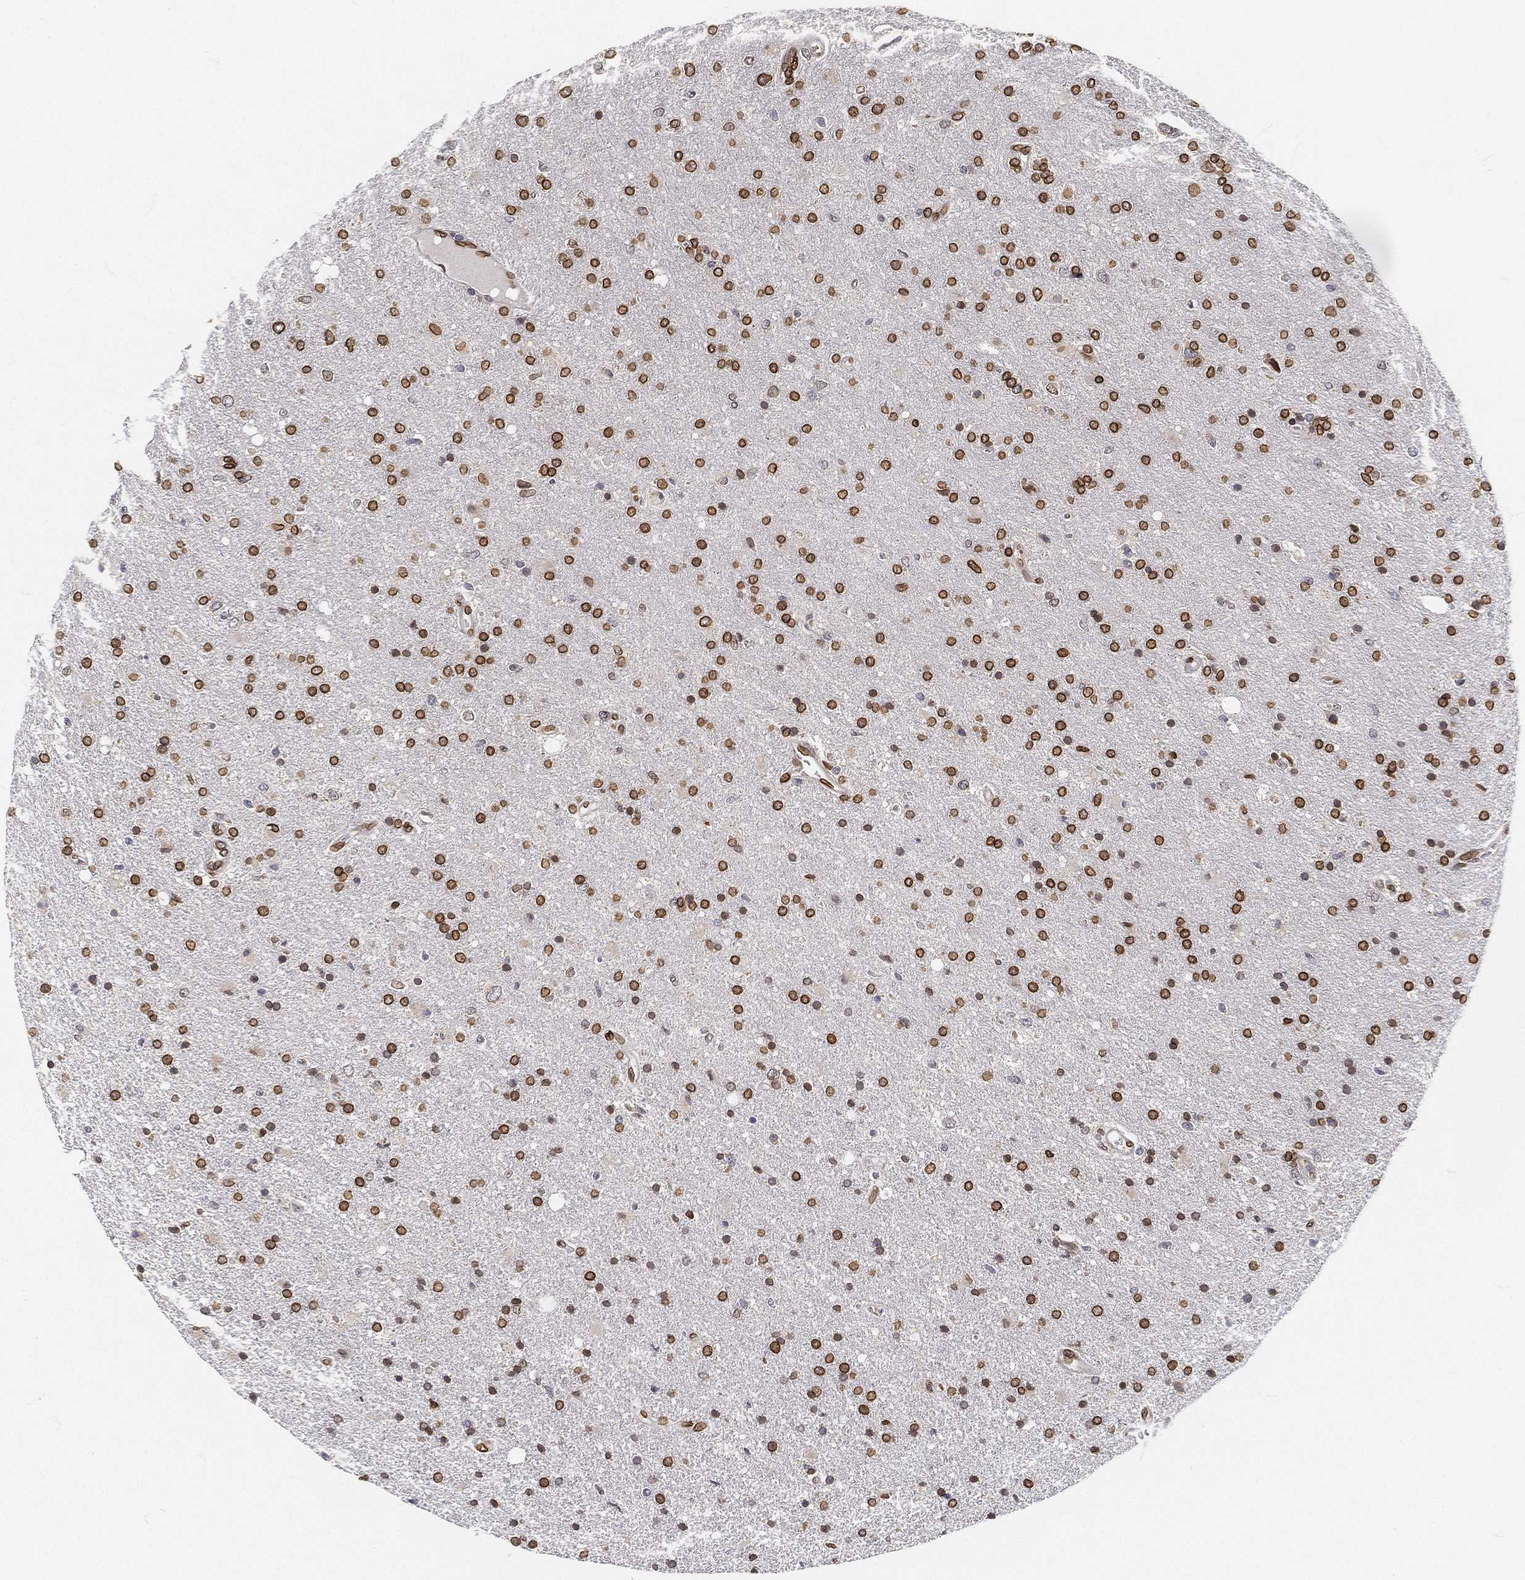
{"staining": {"intensity": "strong", "quantity": ">75%", "location": "cytoplasmic/membranous,nuclear"}, "tissue": "glioma", "cell_type": "Tumor cells", "image_type": "cancer", "snomed": [{"axis": "morphology", "description": "Glioma, malignant, High grade"}, {"axis": "topography", "description": "Cerebral cortex"}], "caption": "IHC image of malignant glioma (high-grade) stained for a protein (brown), which exhibits high levels of strong cytoplasmic/membranous and nuclear staining in about >75% of tumor cells.", "gene": "PALB2", "patient": {"sex": "male", "age": 70}}